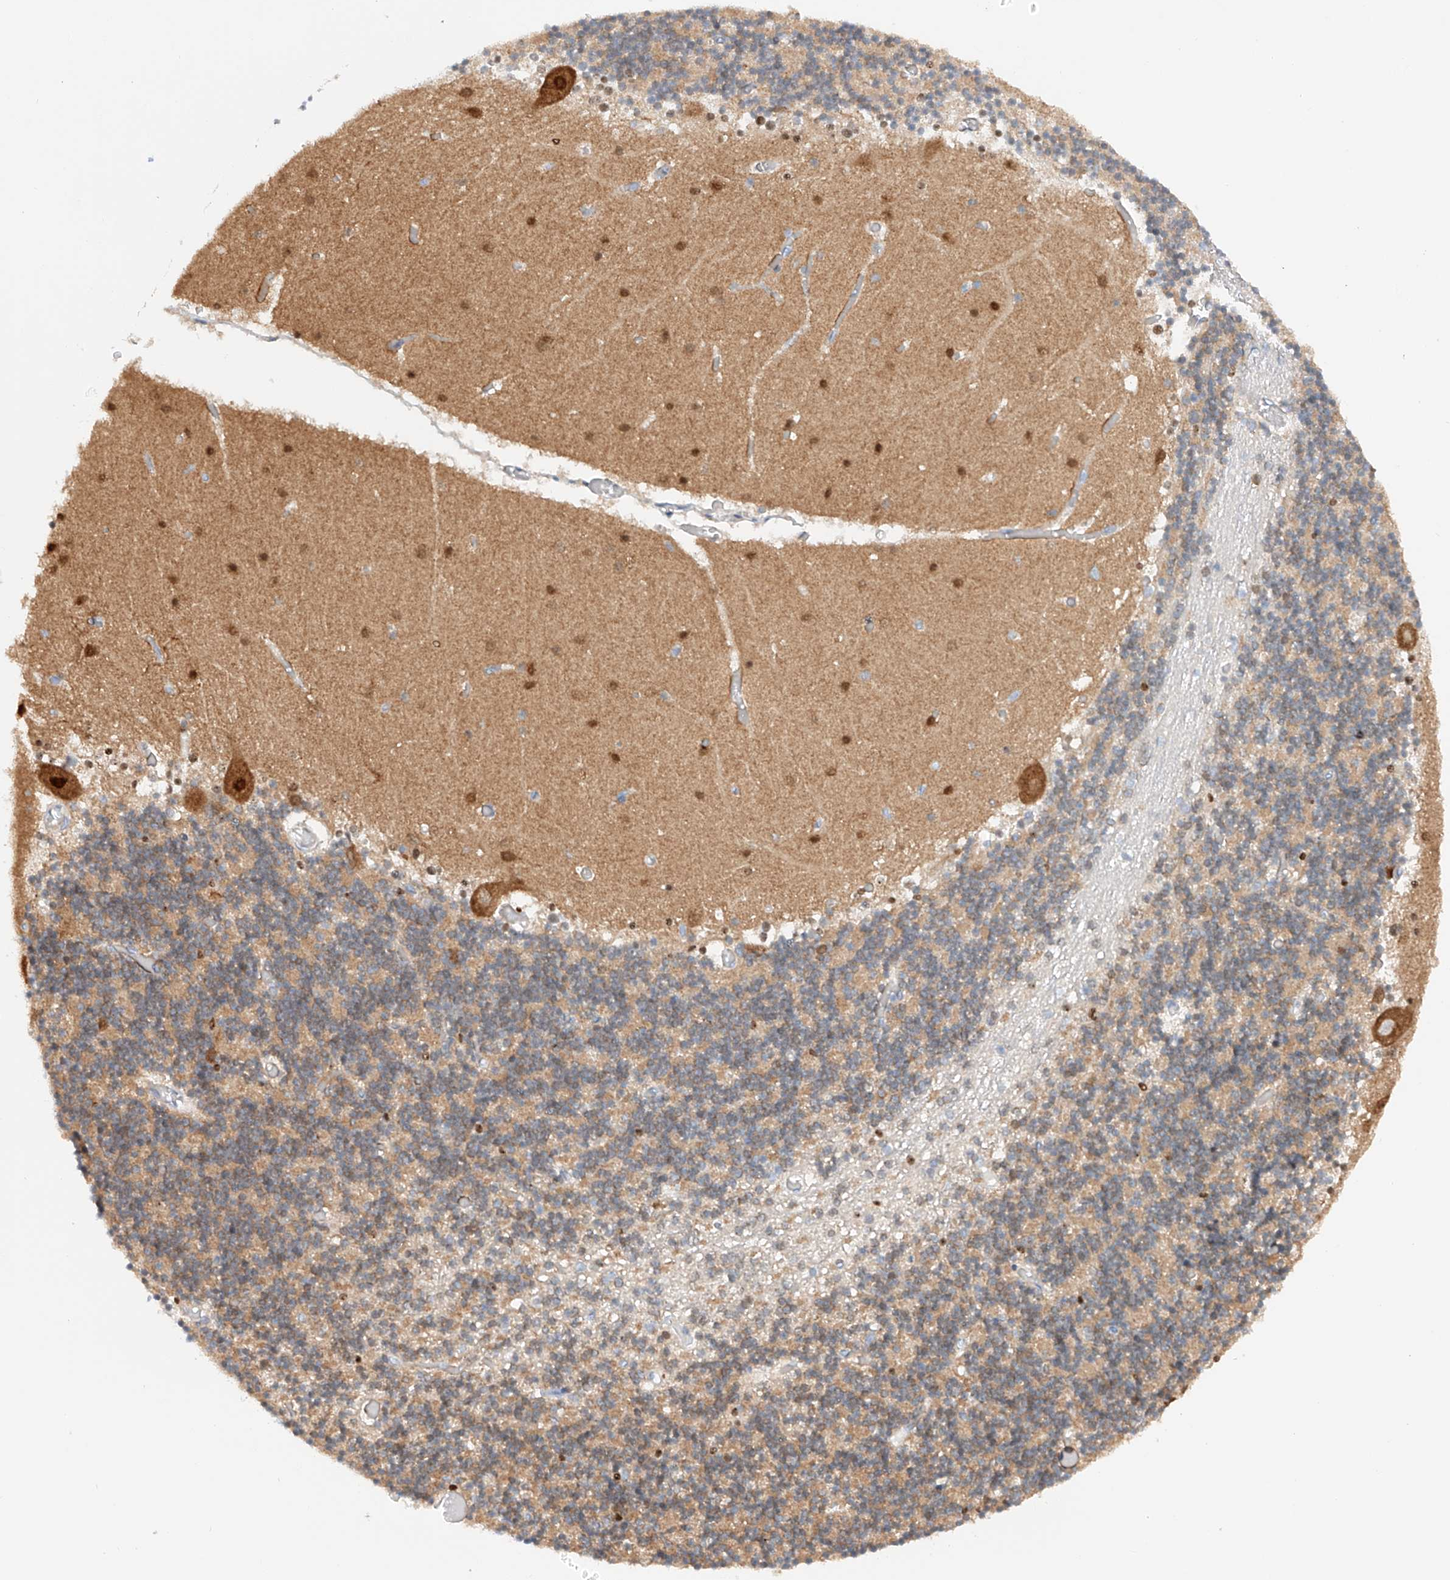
{"staining": {"intensity": "weak", "quantity": "<25%", "location": "cytoplasmic/membranous"}, "tissue": "cerebellum", "cell_type": "Cells in granular layer", "image_type": "normal", "snomed": [{"axis": "morphology", "description": "Normal tissue, NOS"}, {"axis": "topography", "description": "Cerebellum"}], "caption": "IHC photomicrograph of normal human cerebellum stained for a protein (brown), which demonstrates no staining in cells in granular layer.", "gene": "MFN2", "patient": {"sex": "female", "age": 28}}